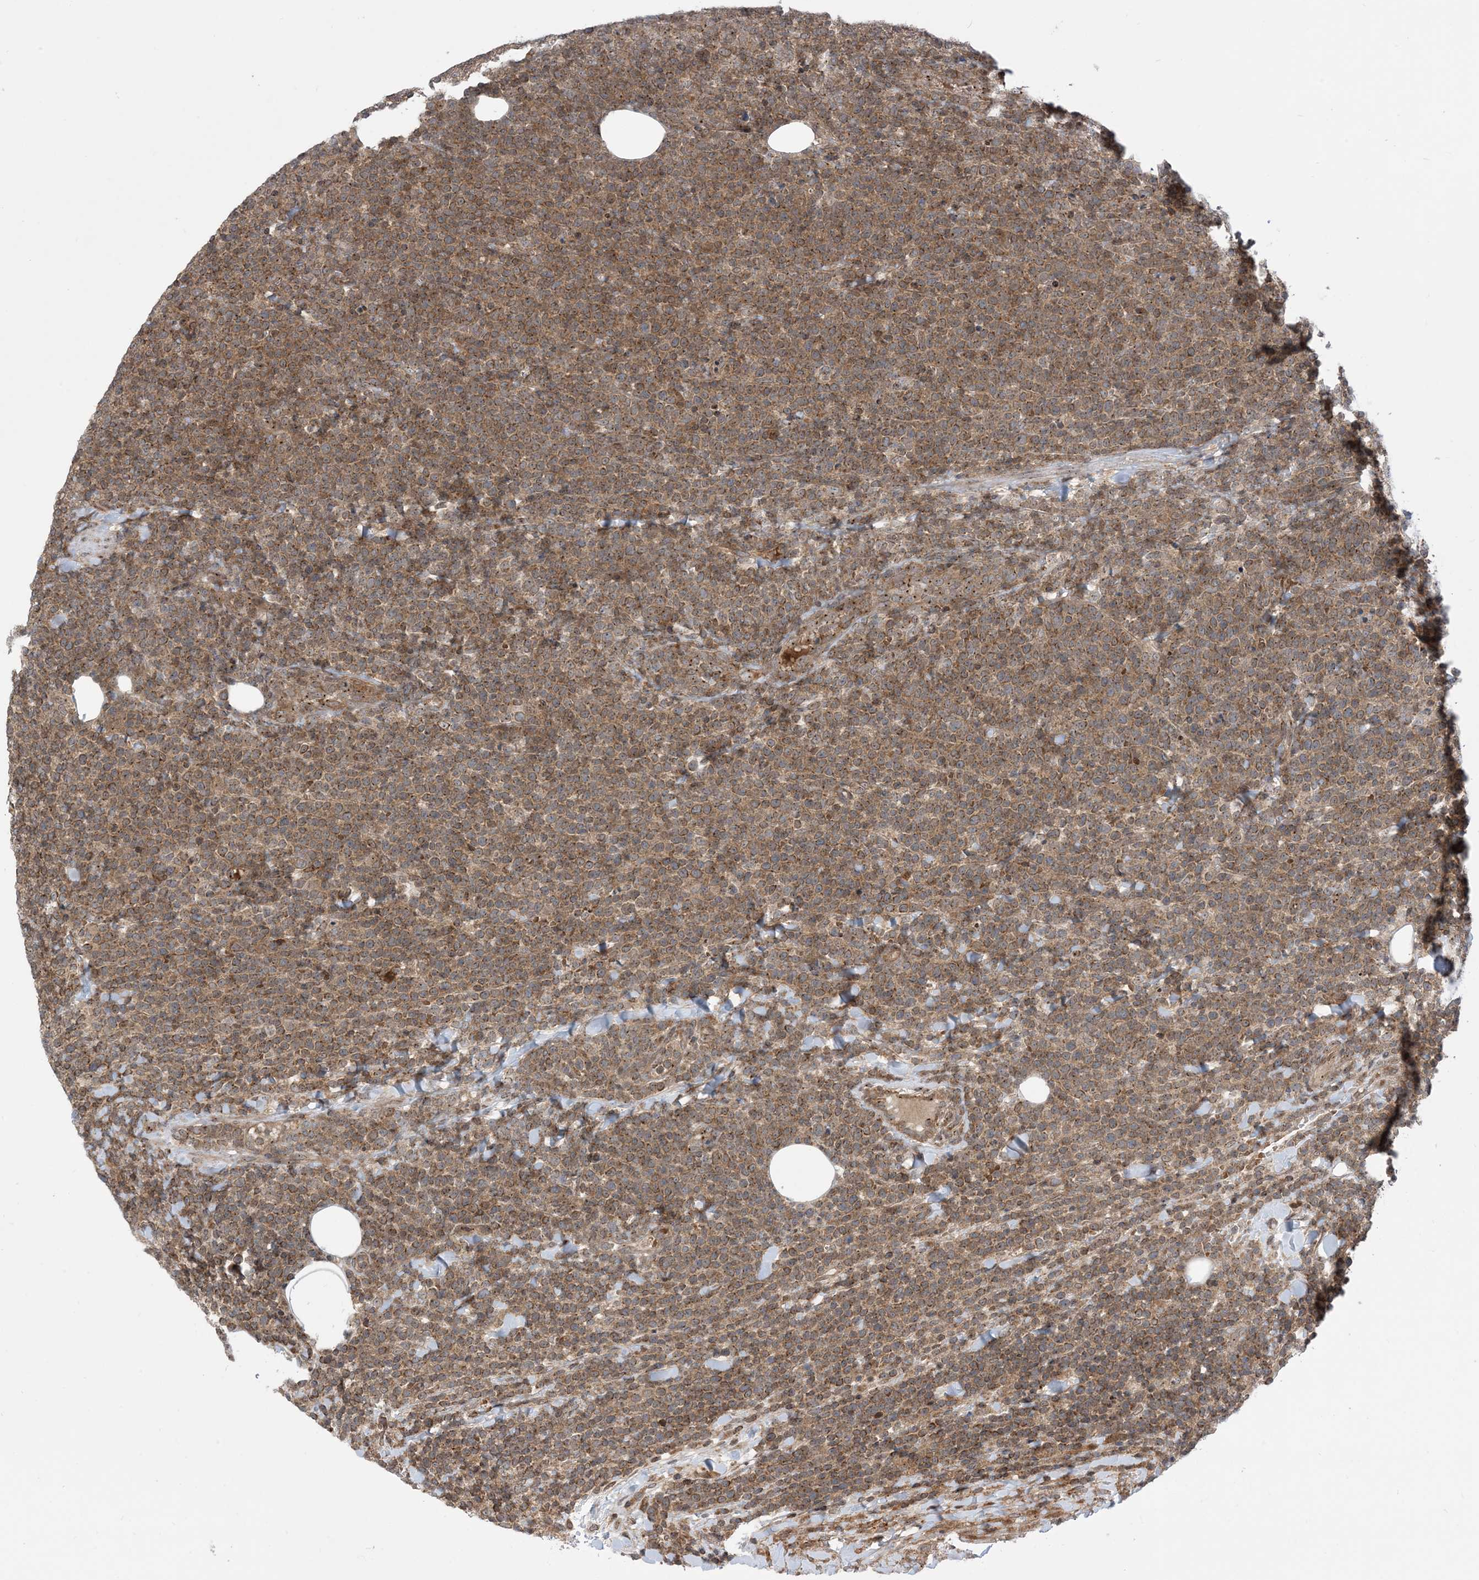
{"staining": {"intensity": "moderate", "quantity": ">75%", "location": "cytoplasmic/membranous"}, "tissue": "lymphoma", "cell_type": "Tumor cells", "image_type": "cancer", "snomed": [{"axis": "morphology", "description": "Malignant lymphoma, non-Hodgkin's type, High grade"}, {"axis": "topography", "description": "Lymph node"}], "caption": "The histopathology image shows immunohistochemical staining of lymphoma. There is moderate cytoplasmic/membranous staining is appreciated in about >75% of tumor cells. The protein is shown in brown color, while the nuclei are stained blue.", "gene": "CASP4", "patient": {"sex": "male", "age": 61}}